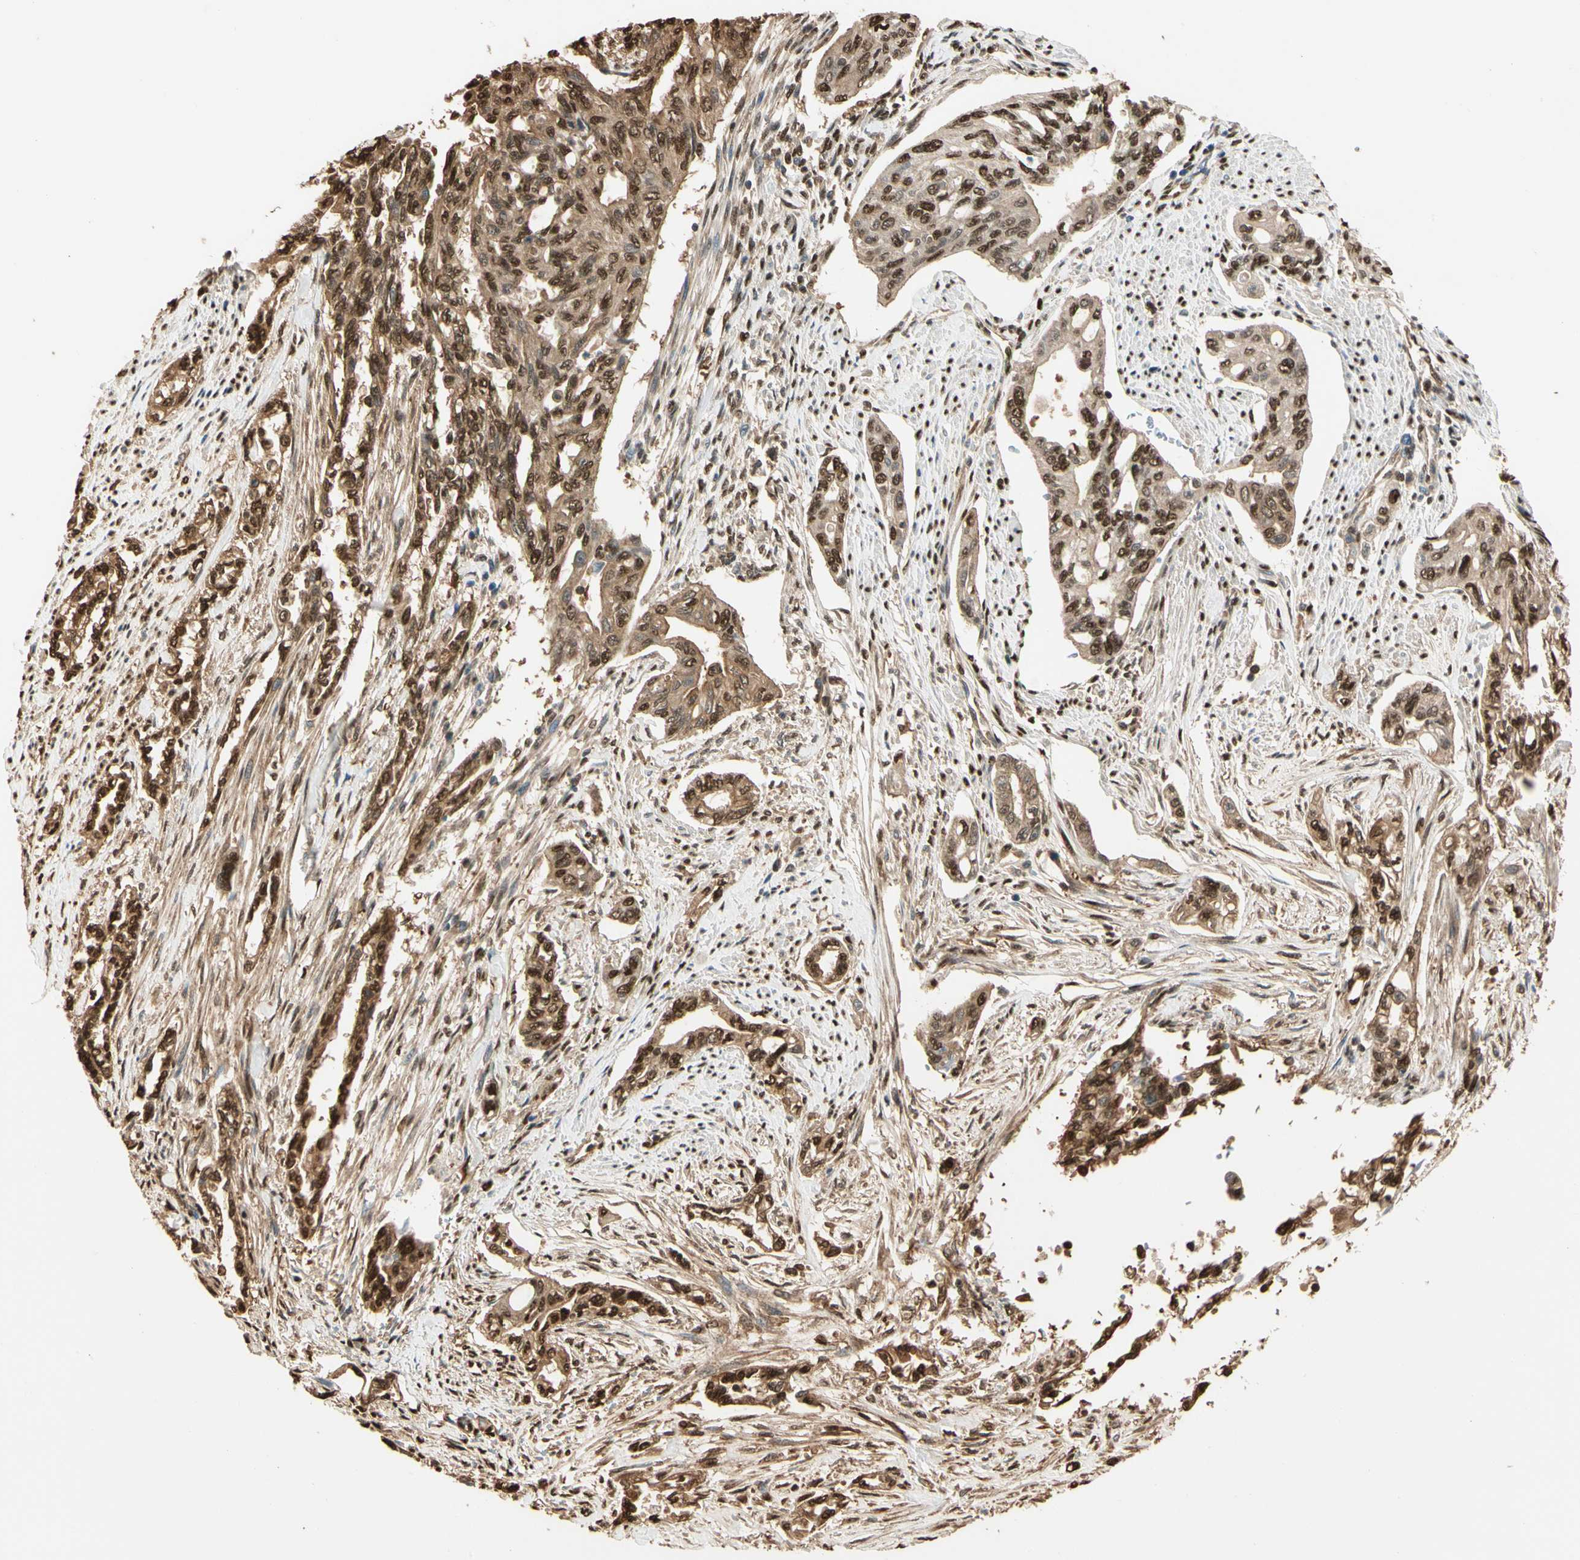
{"staining": {"intensity": "strong", "quantity": ">75%", "location": "cytoplasmic/membranous,nuclear"}, "tissue": "pancreatic cancer", "cell_type": "Tumor cells", "image_type": "cancer", "snomed": [{"axis": "morphology", "description": "Normal tissue, NOS"}, {"axis": "topography", "description": "Pancreas"}], "caption": "Strong cytoplasmic/membranous and nuclear positivity for a protein is appreciated in about >75% of tumor cells of pancreatic cancer using IHC.", "gene": "PNCK", "patient": {"sex": "male", "age": 42}}